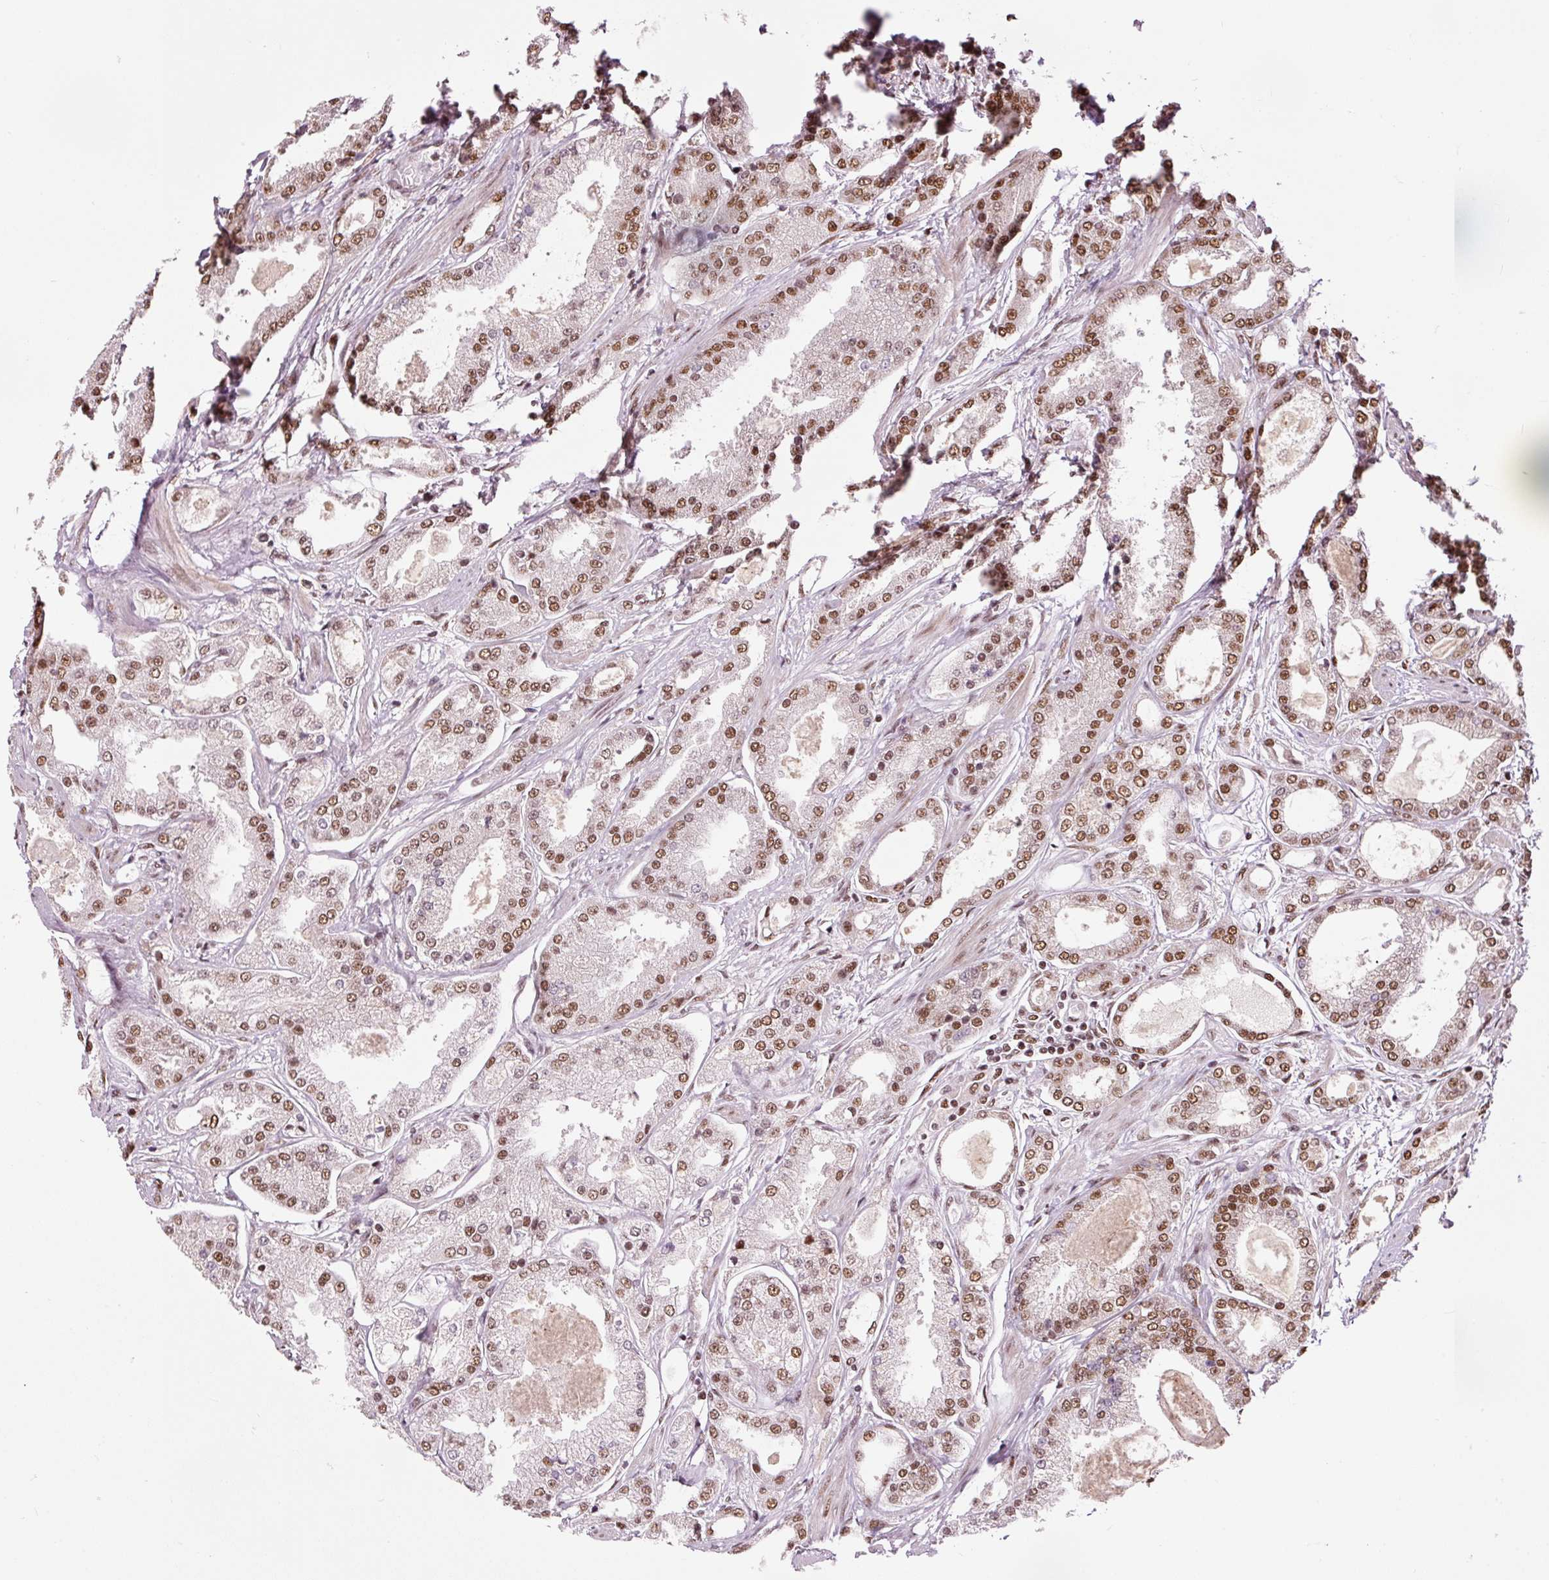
{"staining": {"intensity": "moderate", "quantity": ">75%", "location": "nuclear"}, "tissue": "prostate cancer", "cell_type": "Tumor cells", "image_type": "cancer", "snomed": [{"axis": "morphology", "description": "Adenocarcinoma, High grade"}, {"axis": "topography", "description": "Prostate"}], "caption": "An immunohistochemistry (IHC) histopathology image of neoplastic tissue is shown. Protein staining in brown highlights moderate nuclear positivity in prostate adenocarcinoma (high-grade) within tumor cells.", "gene": "ZBTB44", "patient": {"sex": "male", "age": 69}}